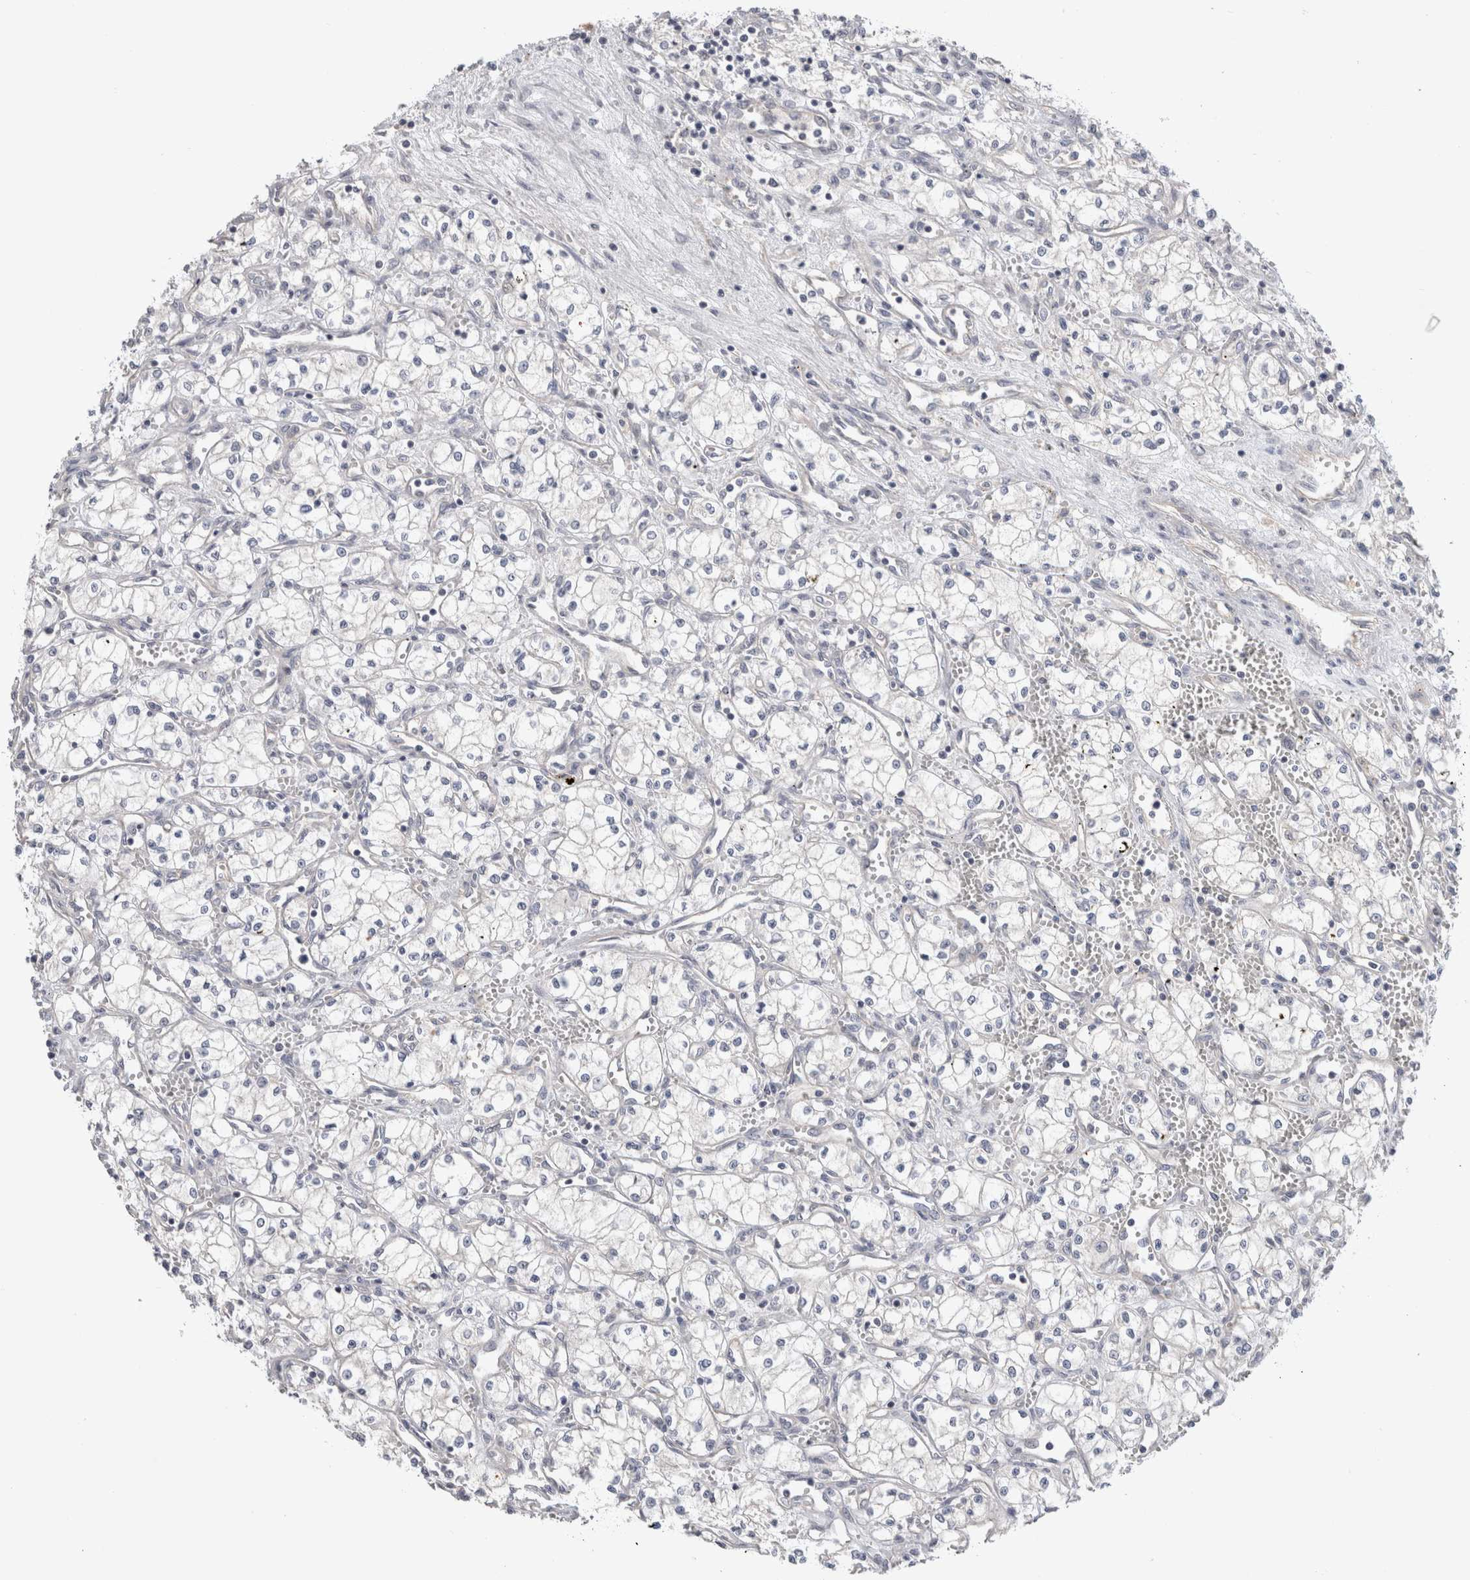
{"staining": {"intensity": "negative", "quantity": "none", "location": "none"}, "tissue": "renal cancer", "cell_type": "Tumor cells", "image_type": "cancer", "snomed": [{"axis": "morphology", "description": "Adenocarcinoma, NOS"}, {"axis": "topography", "description": "Kidney"}], "caption": "There is no significant positivity in tumor cells of renal adenocarcinoma.", "gene": "CERS3", "patient": {"sex": "male", "age": 59}}